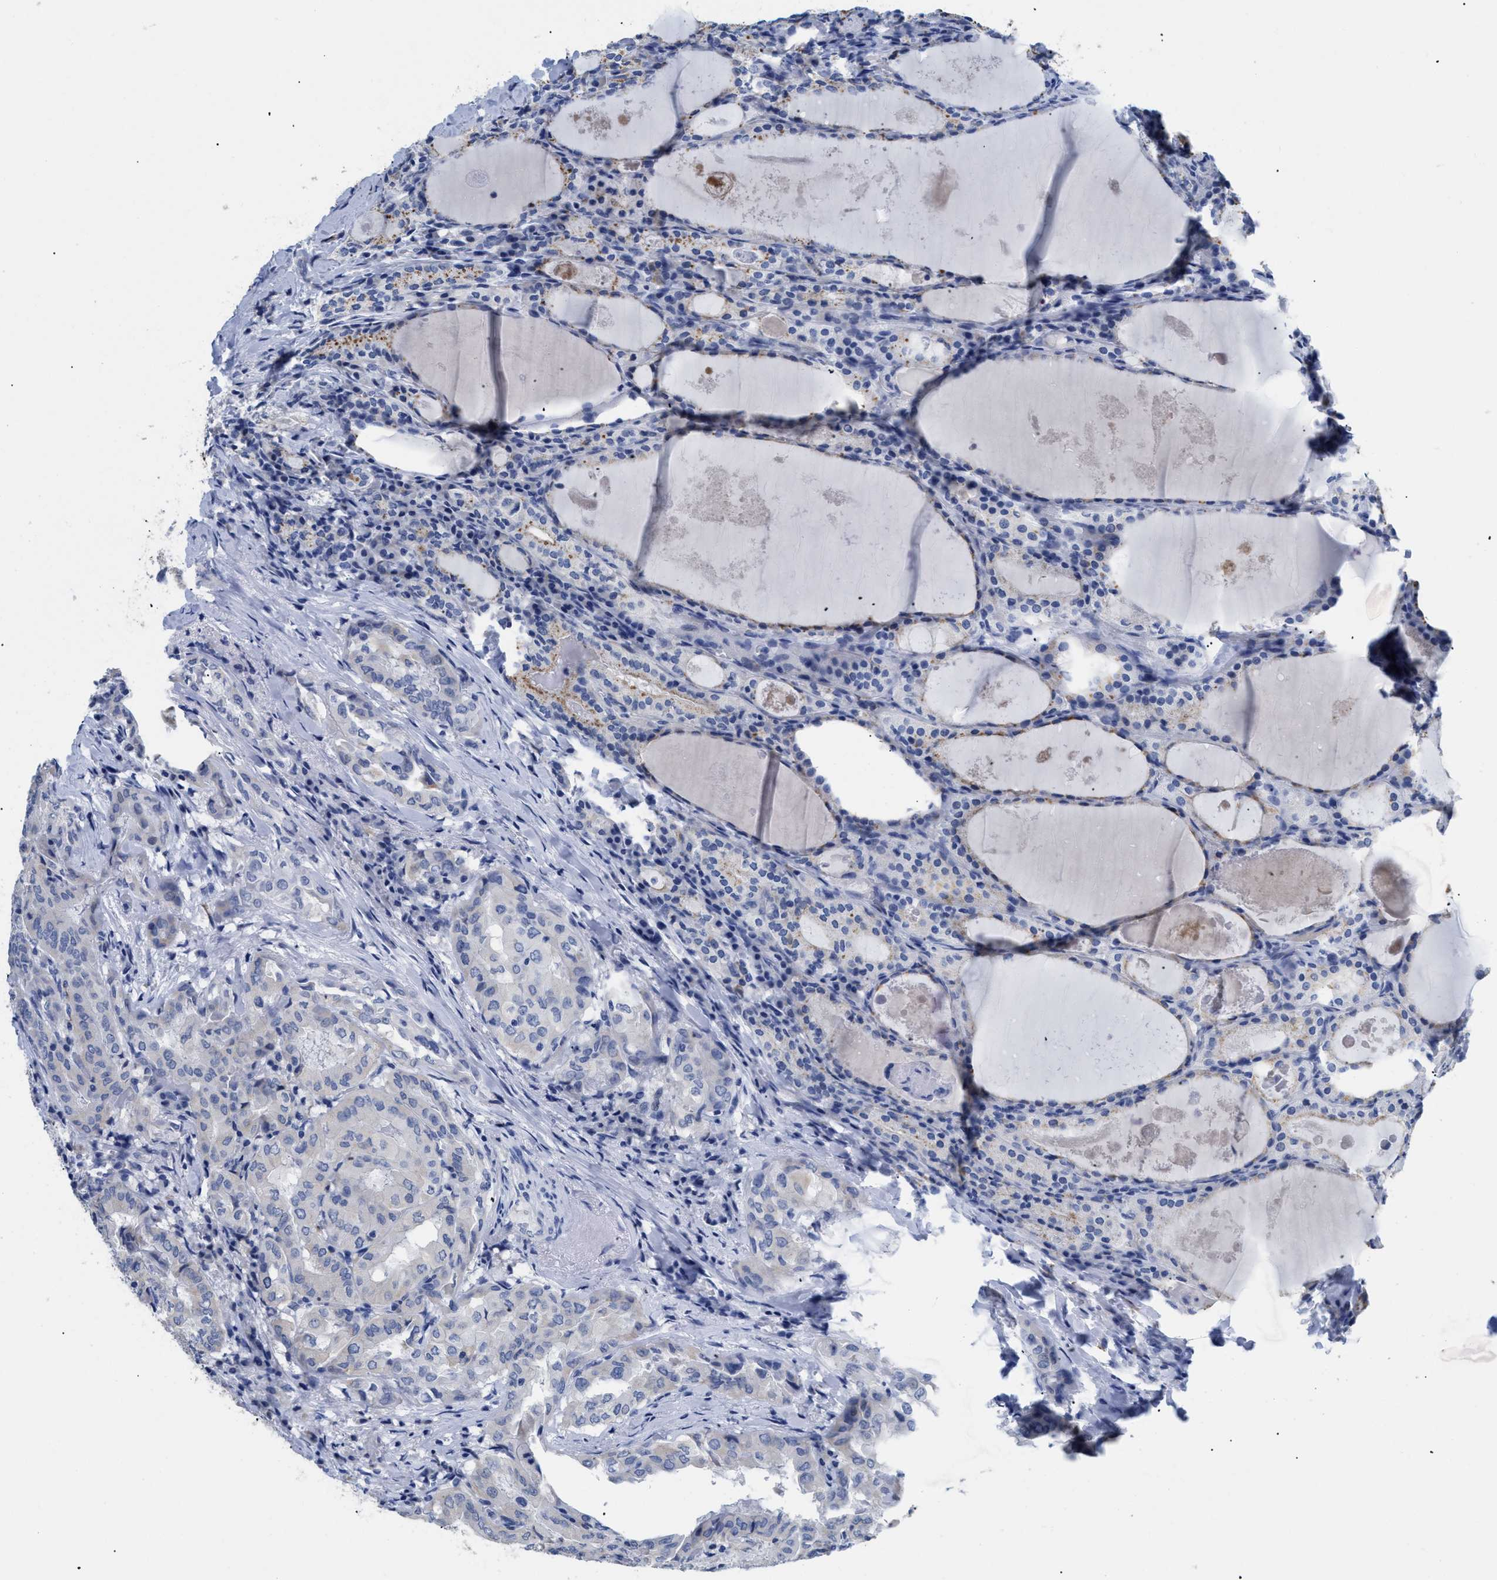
{"staining": {"intensity": "negative", "quantity": "none", "location": "none"}, "tissue": "thyroid cancer", "cell_type": "Tumor cells", "image_type": "cancer", "snomed": [{"axis": "morphology", "description": "Papillary adenocarcinoma, NOS"}, {"axis": "topography", "description": "Thyroid gland"}], "caption": "Protein analysis of thyroid cancer (papillary adenocarcinoma) displays no significant positivity in tumor cells. (Stains: DAB (3,3'-diaminobenzidine) immunohistochemistry with hematoxylin counter stain, Microscopy: brightfield microscopy at high magnification).", "gene": "APOBEC2", "patient": {"sex": "female", "age": 42}}